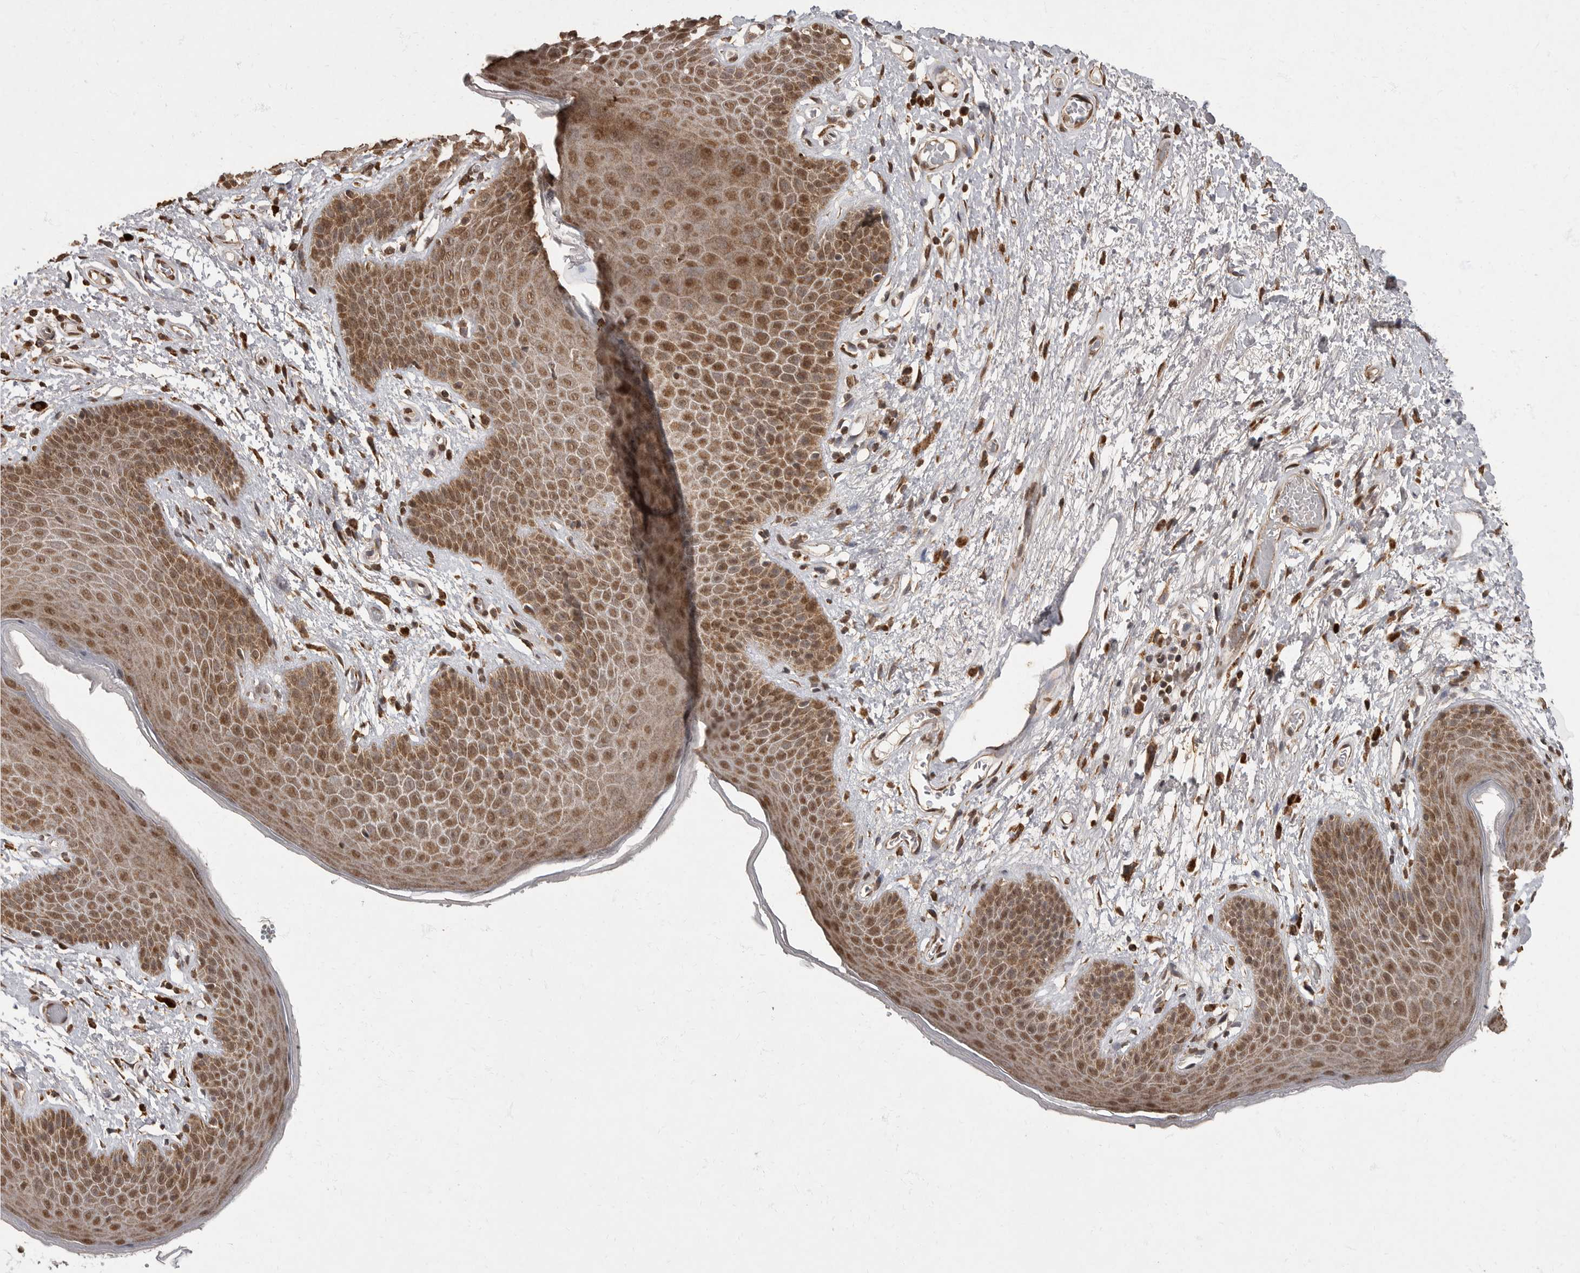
{"staining": {"intensity": "moderate", "quantity": ">75%", "location": "cytoplasmic/membranous,nuclear"}, "tissue": "skin", "cell_type": "Epidermal cells", "image_type": "normal", "snomed": [{"axis": "morphology", "description": "Normal tissue, NOS"}, {"axis": "topography", "description": "Anal"}], "caption": "Protein analysis of benign skin shows moderate cytoplasmic/membranous,nuclear staining in about >75% of epidermal cells.", "gene": "MAFG", "patient": {"sex": "male", "age": 74}}